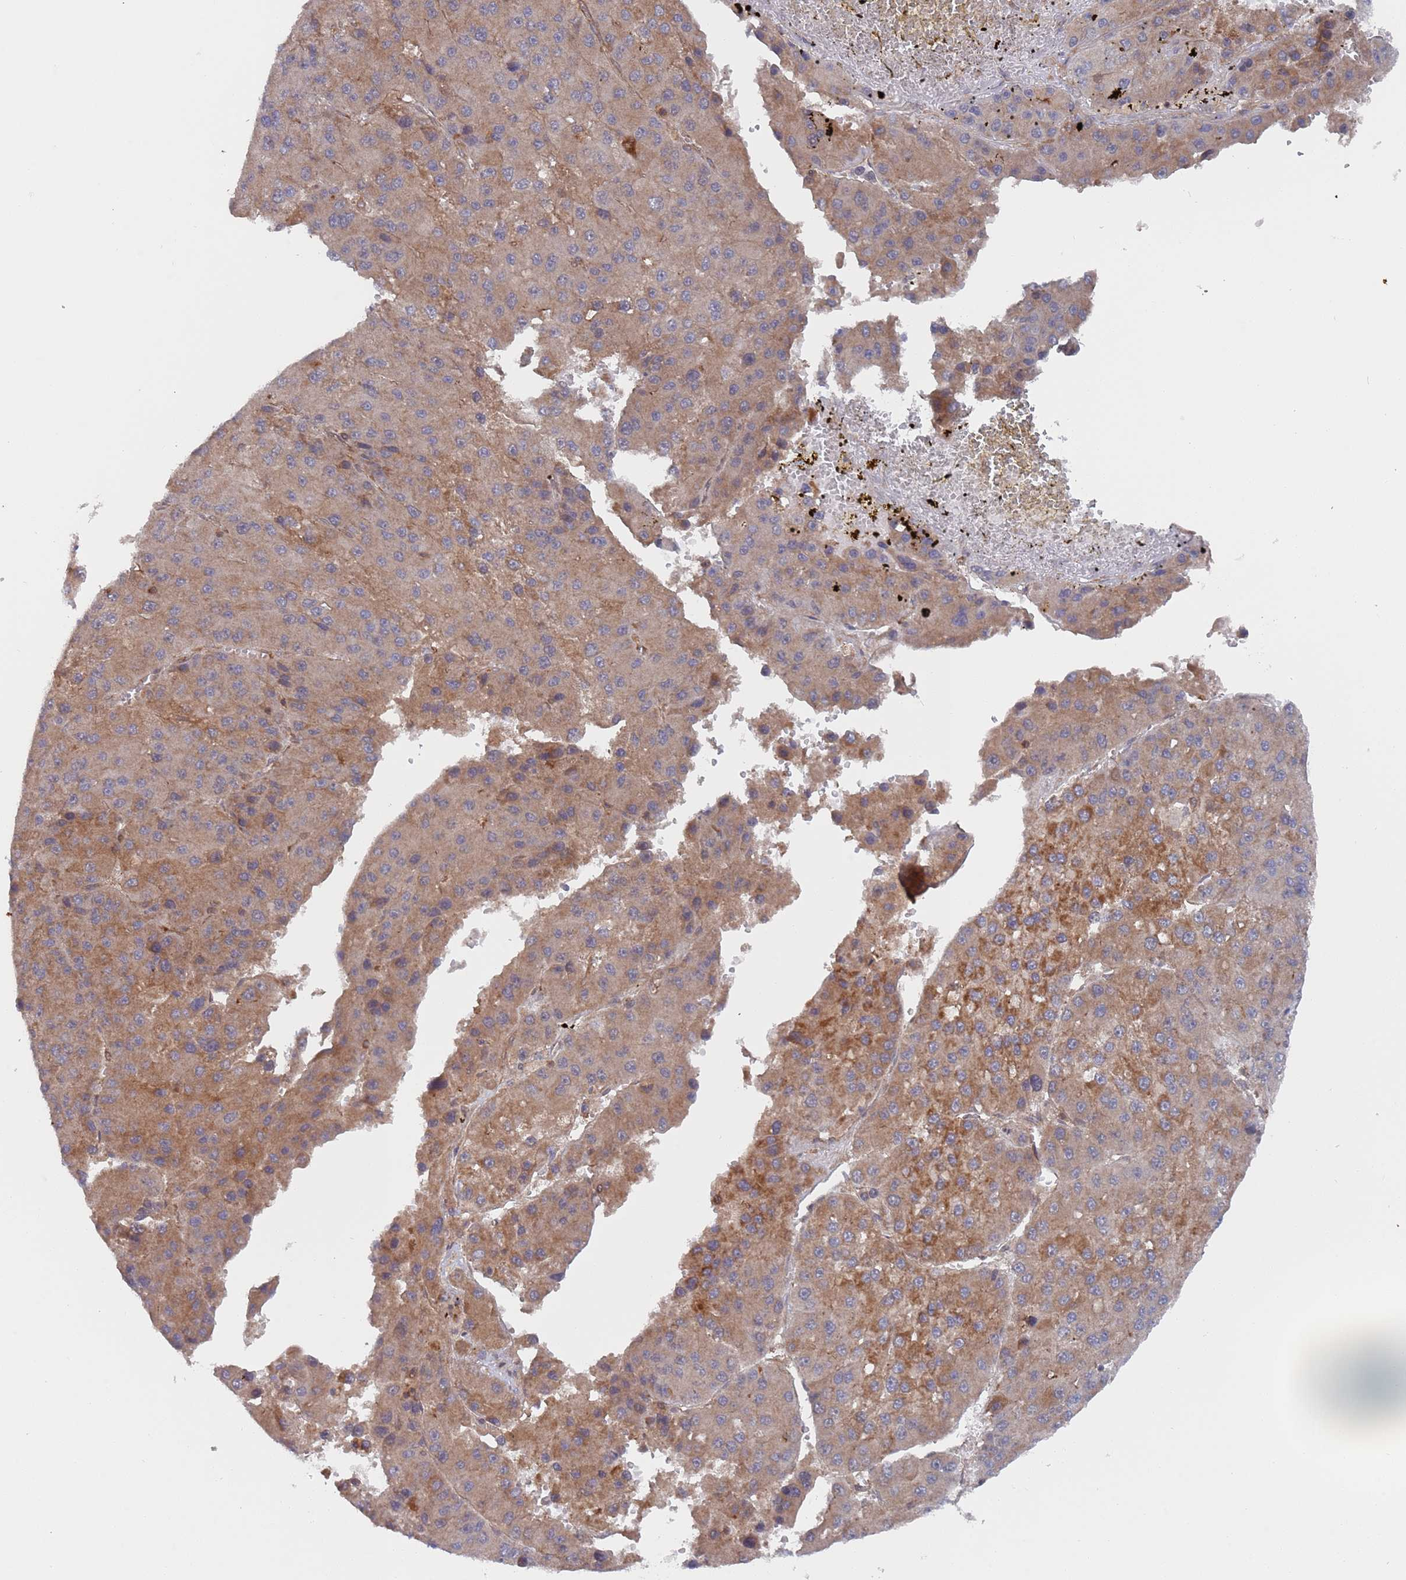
{"staining": {"intensity": "moderate", "quantity": "<25%", "location": "cytoplasmic/membranous"}, "tissue": "liver cancer", "cell_type": "Tumor cells", "image_type": "cancer", "snomed": [{"axis": "morphology", "description": "Carcinoma, Hepatocellular, NOS"}, {"axis": "topography", "description": "Liver"}], "caption": "Immunohistochemistry (IHC) micrograph of neoplastic tissue: human liver cancer stained using IHC demonstrates low levels of moderate protein expression localized specifically in the cytoplasmic/membranous of tumor cells, appearing as a cytoplasmic/membranous brown color.", "gene": "DDX60", "patient": {"sex": "female", "age": 73}}